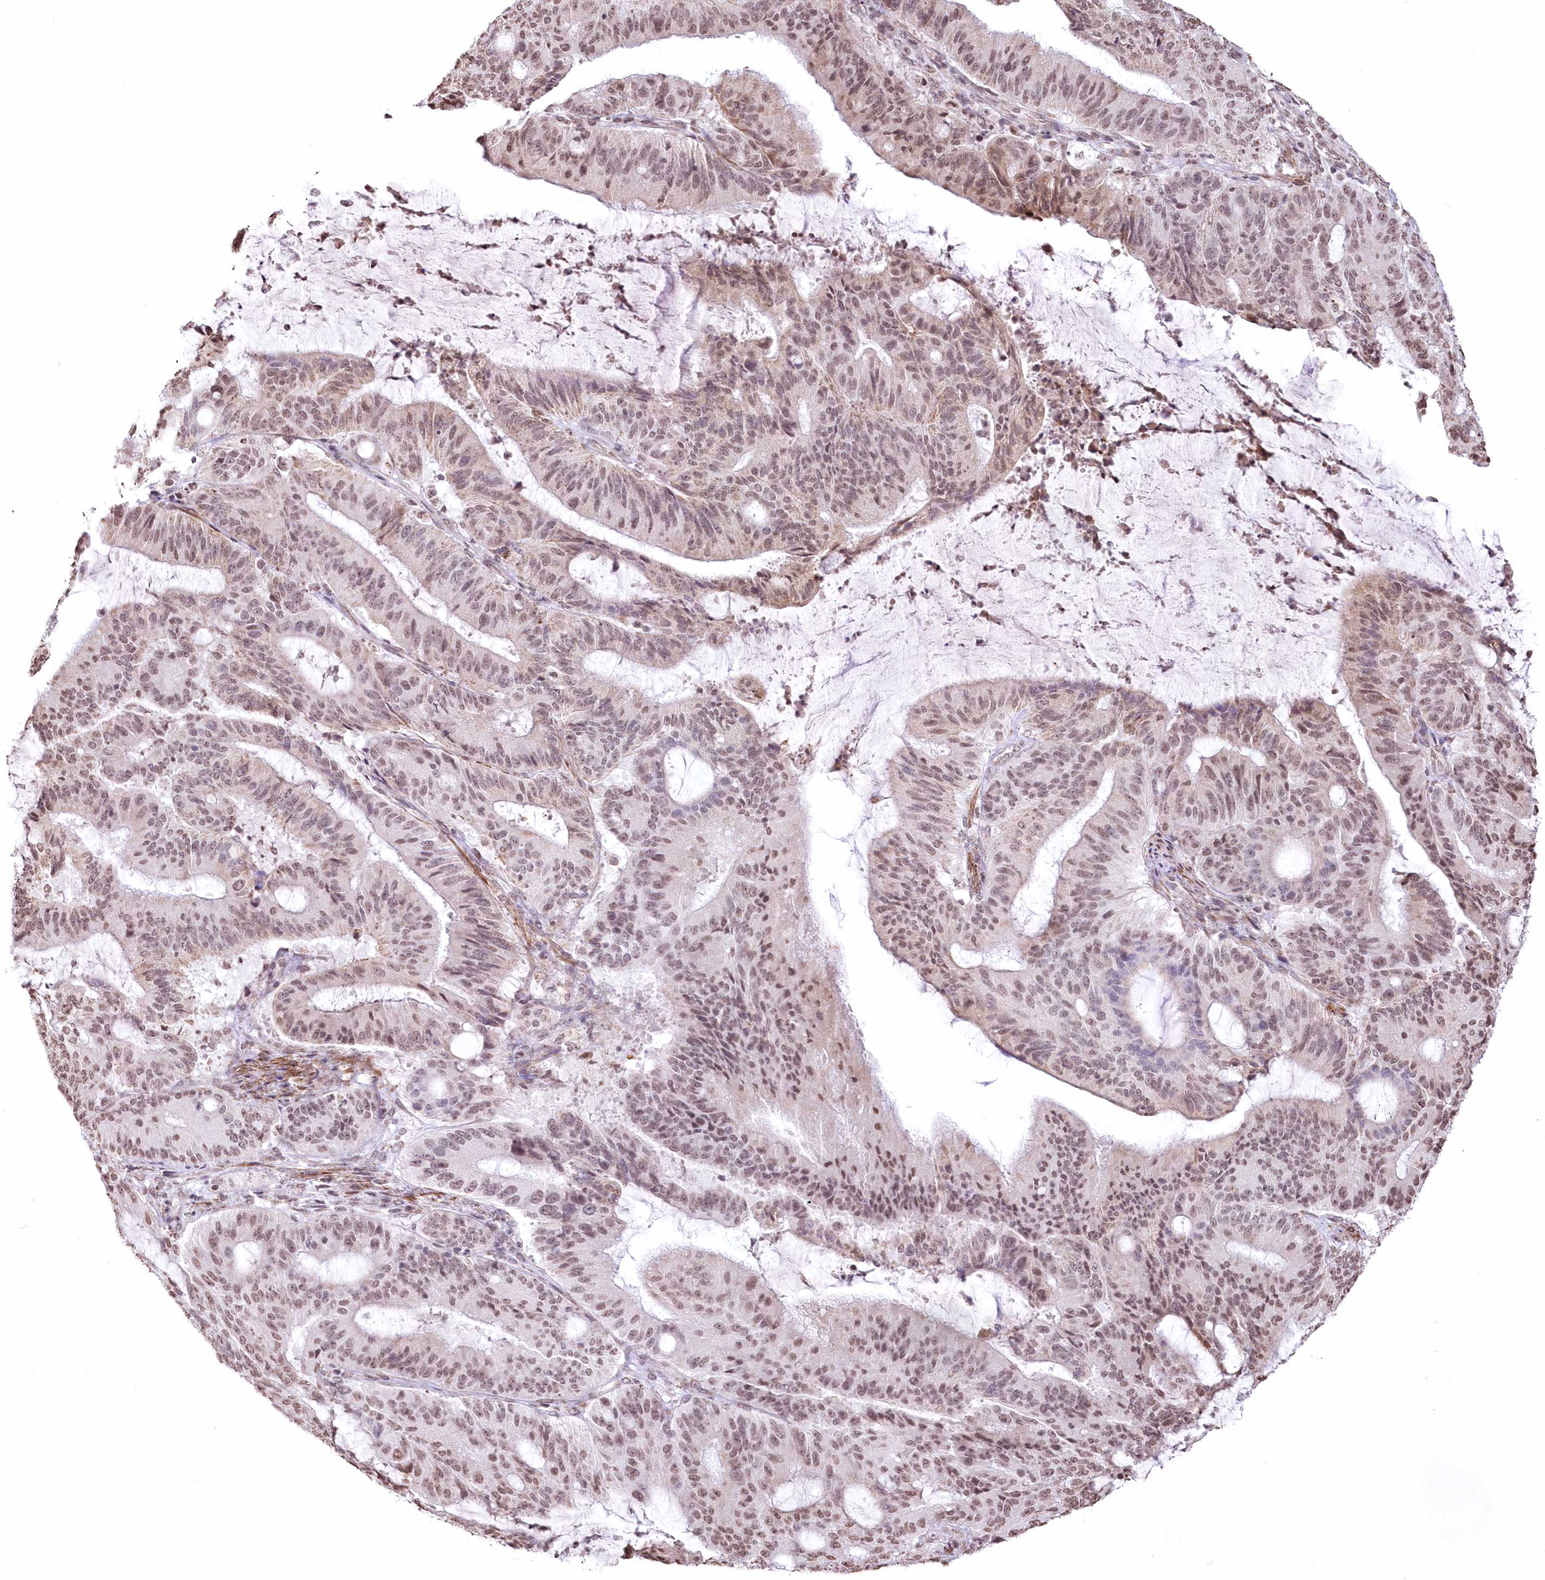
{"staining": {"intensity": "weak", "quantity": "<25%", "location": "cytoplasmic/membranous,nuclear"}, "tissue": "liver cancer", "cell_type": "Tumor cells", "image_type": "cancer", "snomed": [{"axis": "morphology", "description": "Normal tissue, NOS"}, {"axis": "morphology", "description": "Cholangiocarcinoma"}, {"axis": "topography", "description": "Liver"}, {"axis": "topography", "description": "Peripheral nerve tissue"}], "caption": "IHC image of human liver cholangiocarcinoma stained for a protein (brown), which reveals no expression in tumor cells.", "gene": "RBM27", "patient": {"sex": "female", "age": 73}}